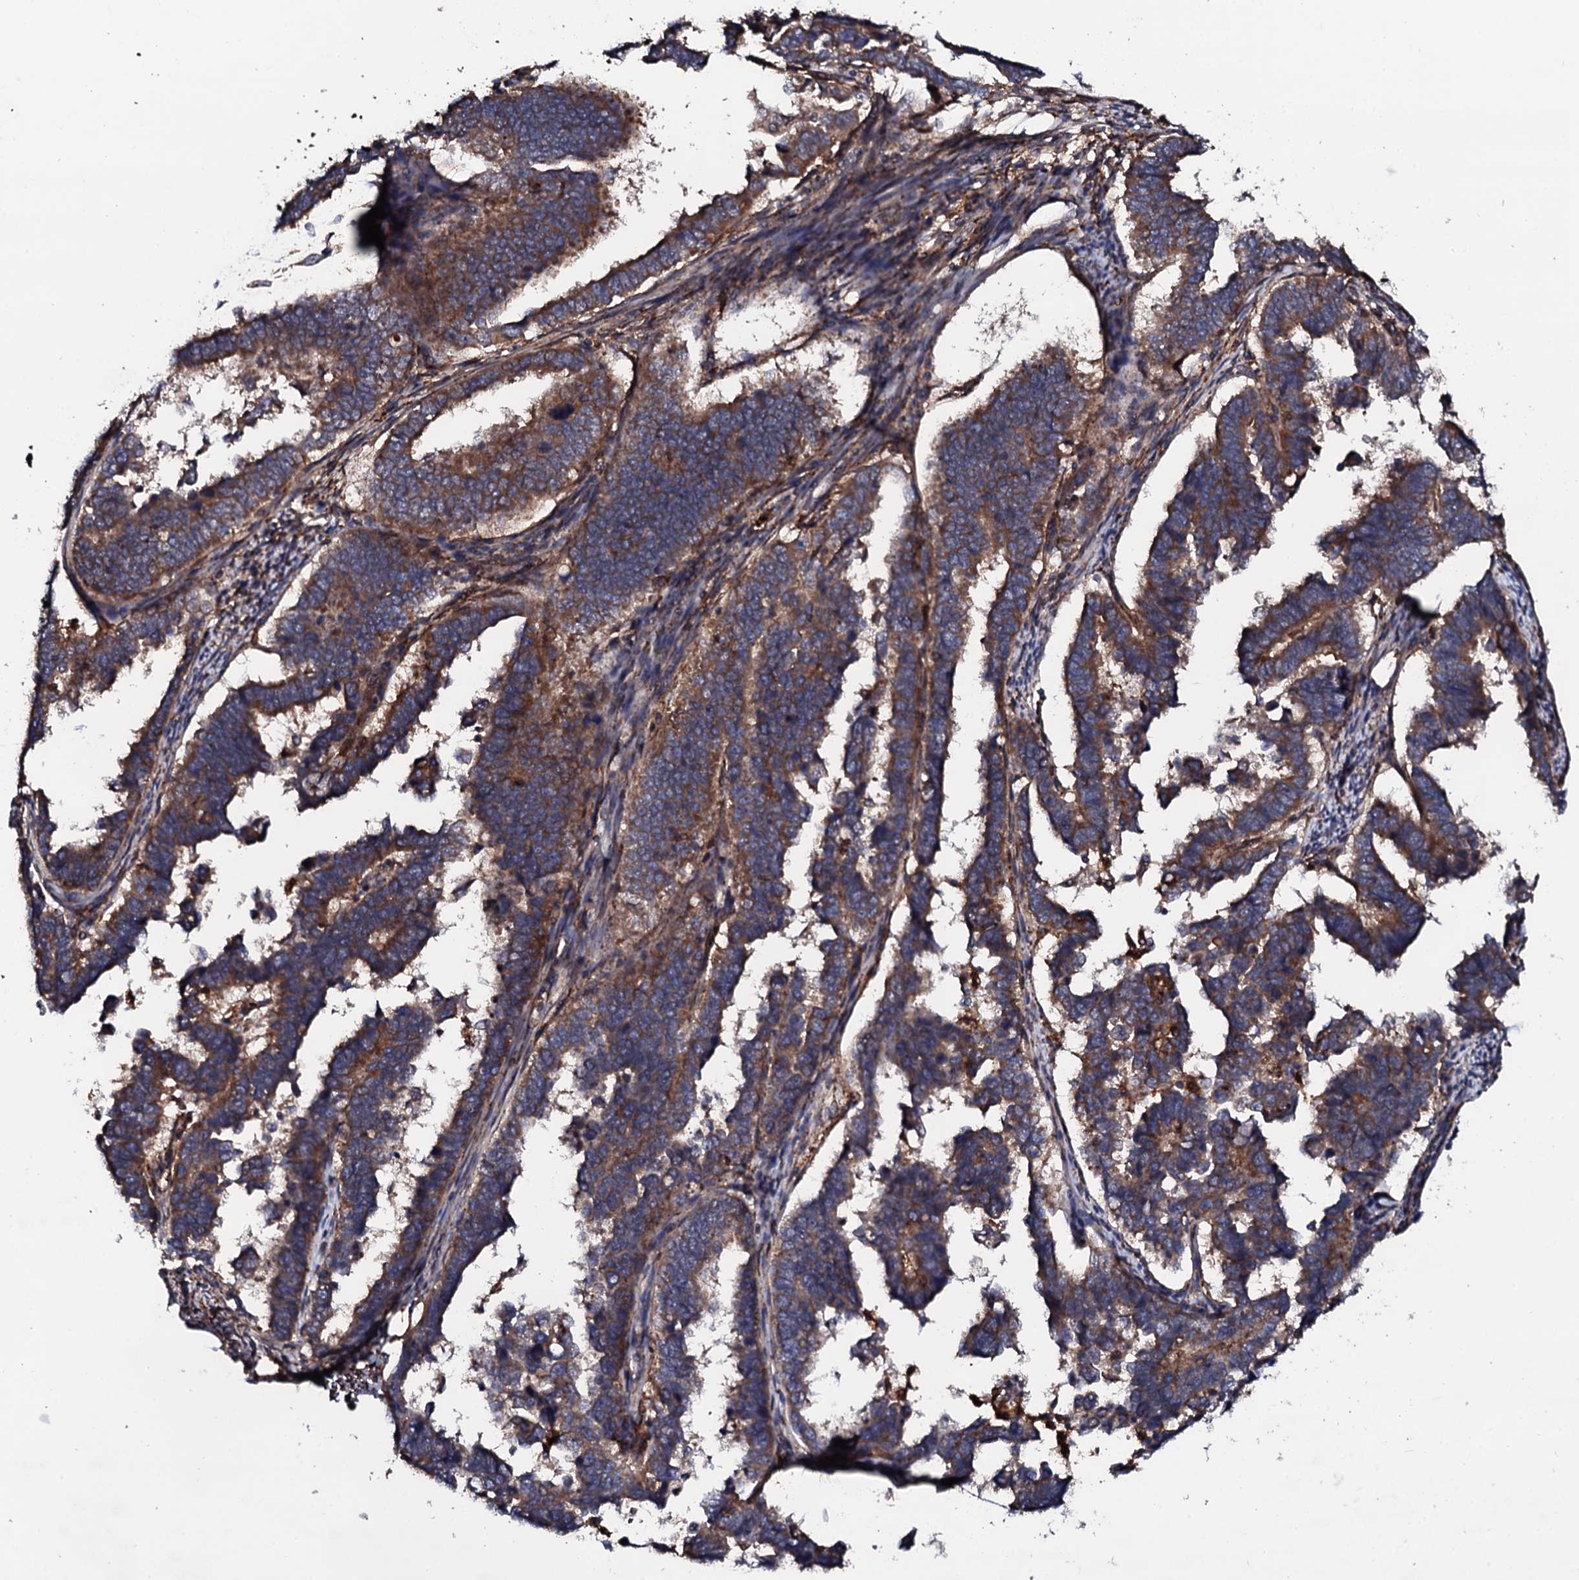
{"staining": {"intensity": "moderate", "quantity": ">75%", "location": "cytoplasmic/membranous"}, "tissue": "endometrial cancer", "cell_type": "Tumor cells", "image_type": "cancer", "snomed": [{"axis": "morphology", "description": "Adenocarcinoma, NOS"}, {"axis": "topography", "description": "Endometrium"}], "caption": "Immunohistochemical staining of human endometrial cancer shows medium levels of moderate cytoplasmic/membranous positivity in about >75% of tumor cells. (DAB (3,3'-diaminobenzidine) IHC with brightfield microscopy, high magnification).", "gene": "EDC3", "patient": {"sex": "female", "age": 75}}